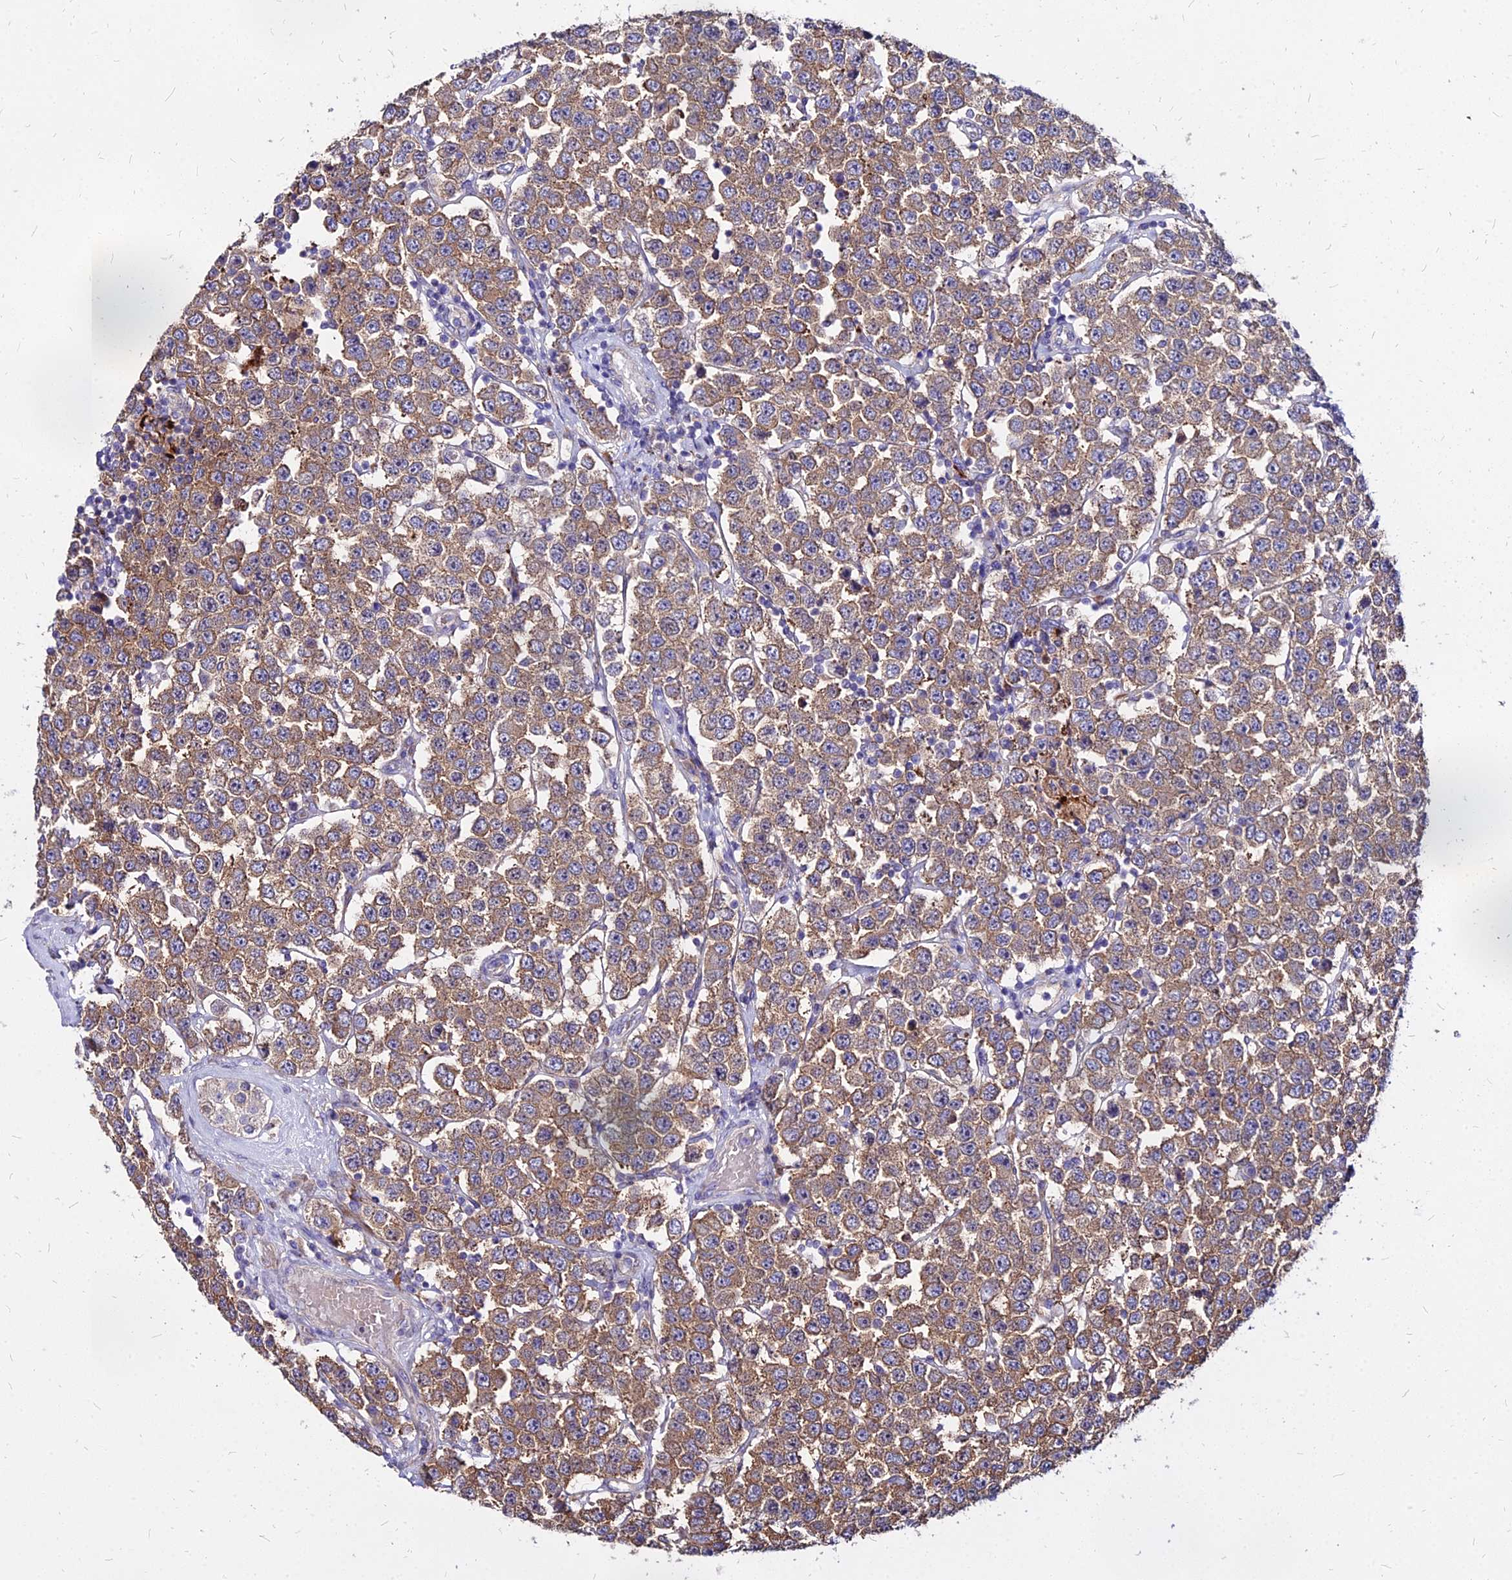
{"staining": {"intensity": "moderate", "quantity": ">75%", "location": "cytoplasmic/membranous"}, "tissue": "testis cancer", "cell_type": "Tumor cells", "image_type": "cancer", "snomed": [{"axis": "morphology", "description": "Seminoma, NOS"}, {"axis": "topography", "description": "Testis"}], "caption": "A brown stain highlights moderate cytoplasmic/membranous expression of a protein in testis seminoma tumor cells.", "gene": "COMMD10", "patient": {"sex": "male", "age": 28}}